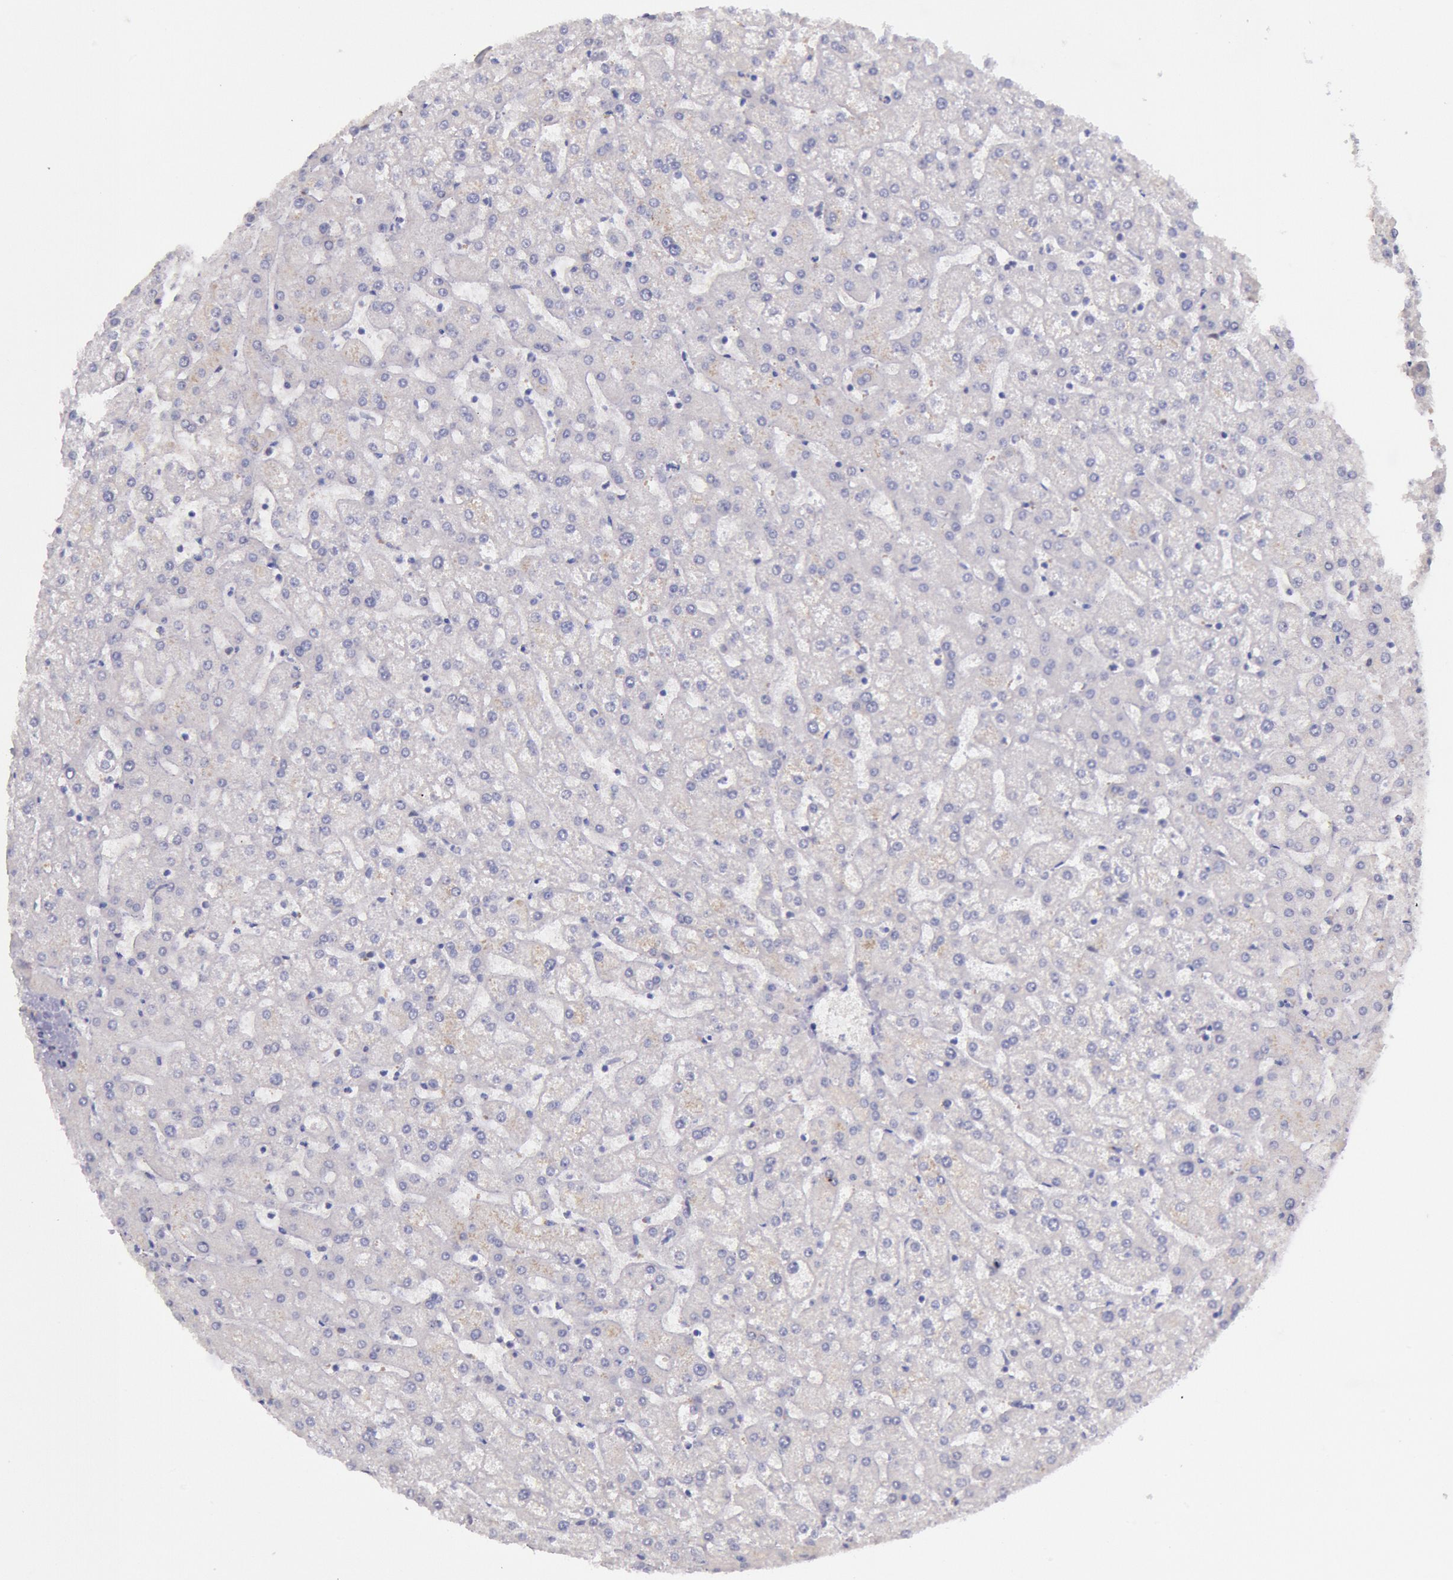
{"staining": {"intensity": "negative", "quantity": "none", "location": "none"}, "tissue": "liver", "cell_type": "Cholangiocytes", "image_type": "normal", "snomed": [{"axis": "morphology", "description": "Normal tissue, NOS"}, {"axis": "topography", "description": "Liver"}], "caption": "The immunohistochemistry photomicrograph has no significant staining in cholangiocytes of liver. (Immunohistochemistry, brightfield microscopy, high magnification).", "gene": "TASL", "patient": {"sex": "female", "age": 32}}